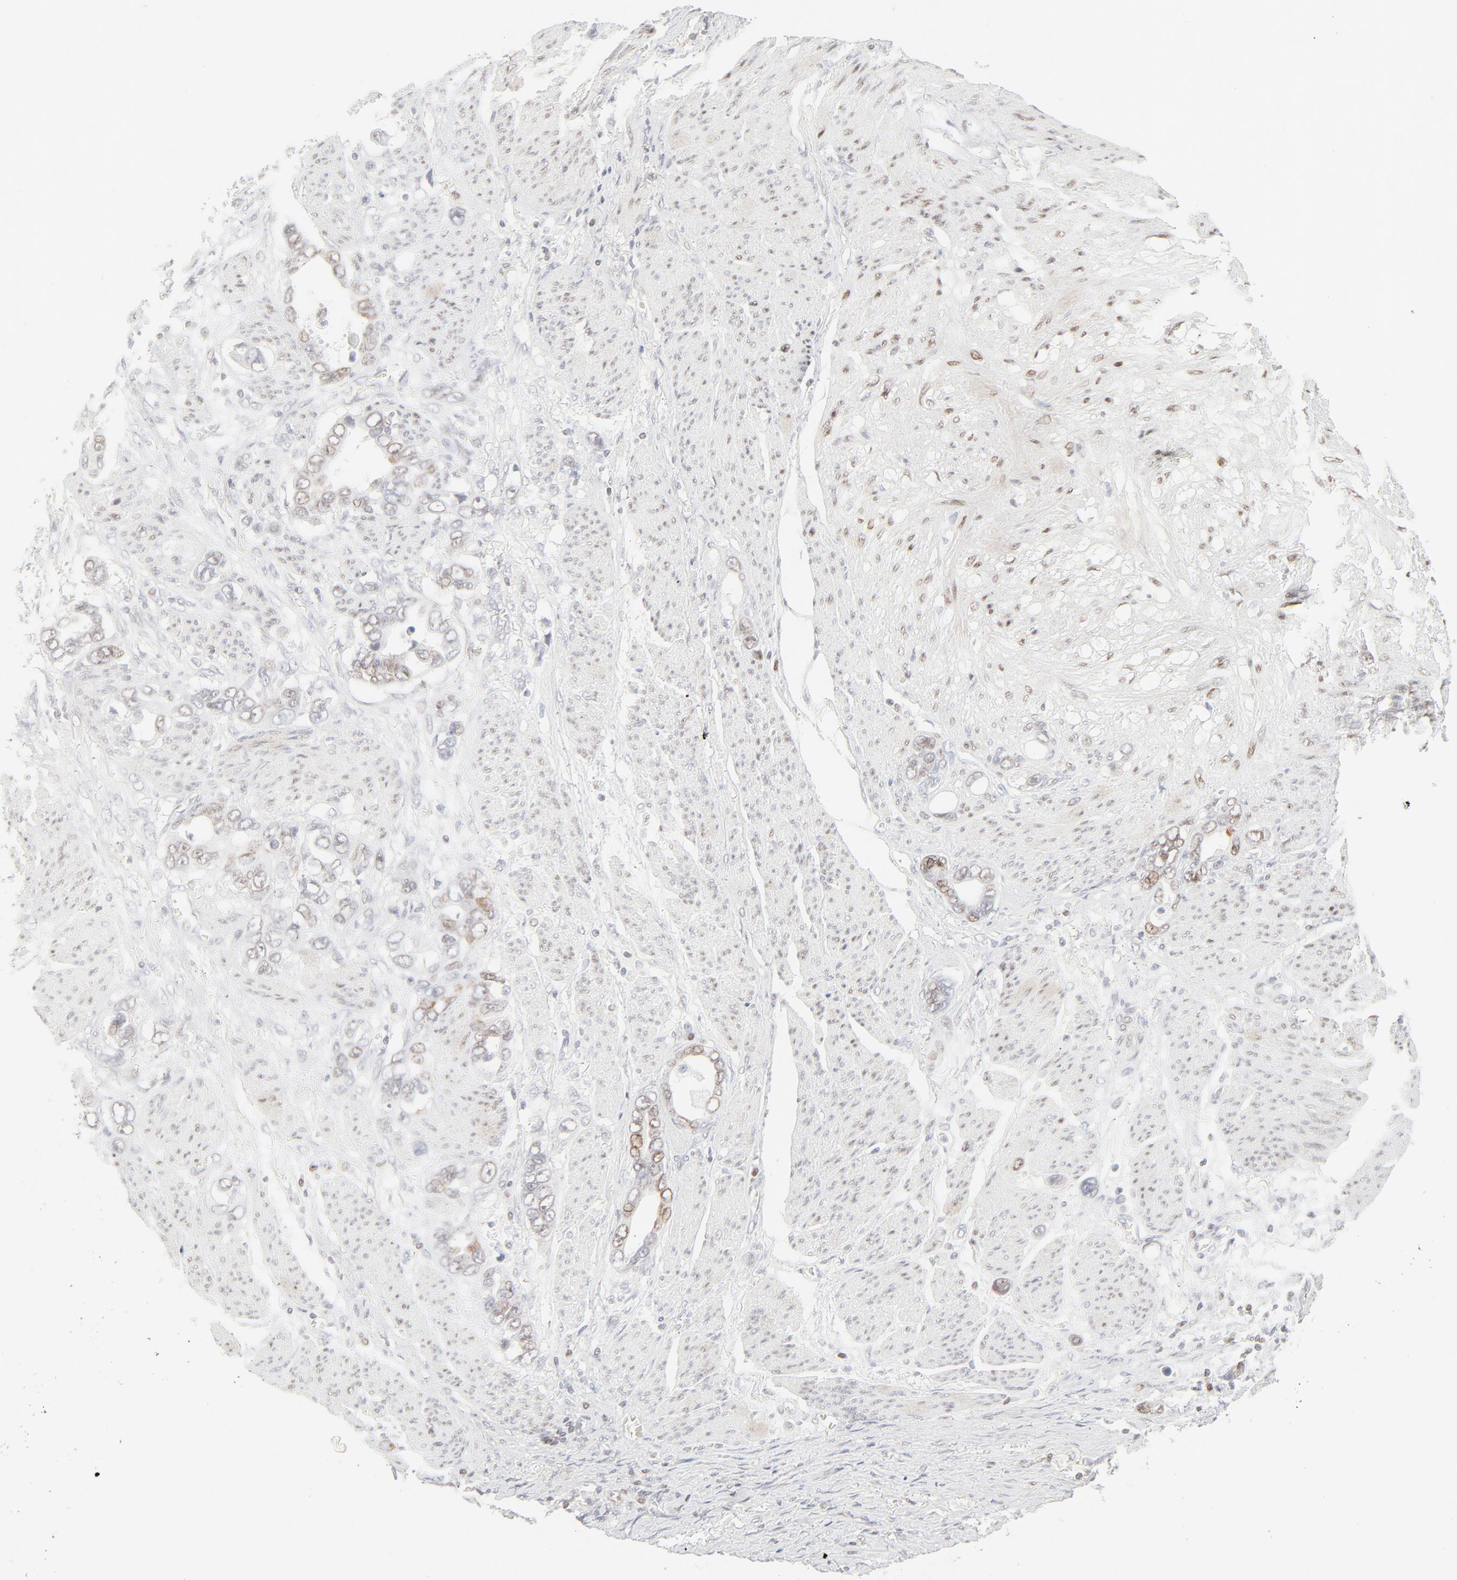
{"staining": {"intensity": "weak", "quantity": "<25%", "location": "nuclear"}, "tissue": "stomach cancer", "cell_type": "Tumor cells", "image_type": "cancer", "snomed": [{"axis": "morphology", "description": "Adenocarcinoma, NOS"}, {"axis": "topography", "description": "Stomach"}], "caption": "The image demonstrates no staining of tumor cells in adenocarcinoma (stomach).", "gene": "PRKCB", "patient": {"sex": "male", "age": 78}}